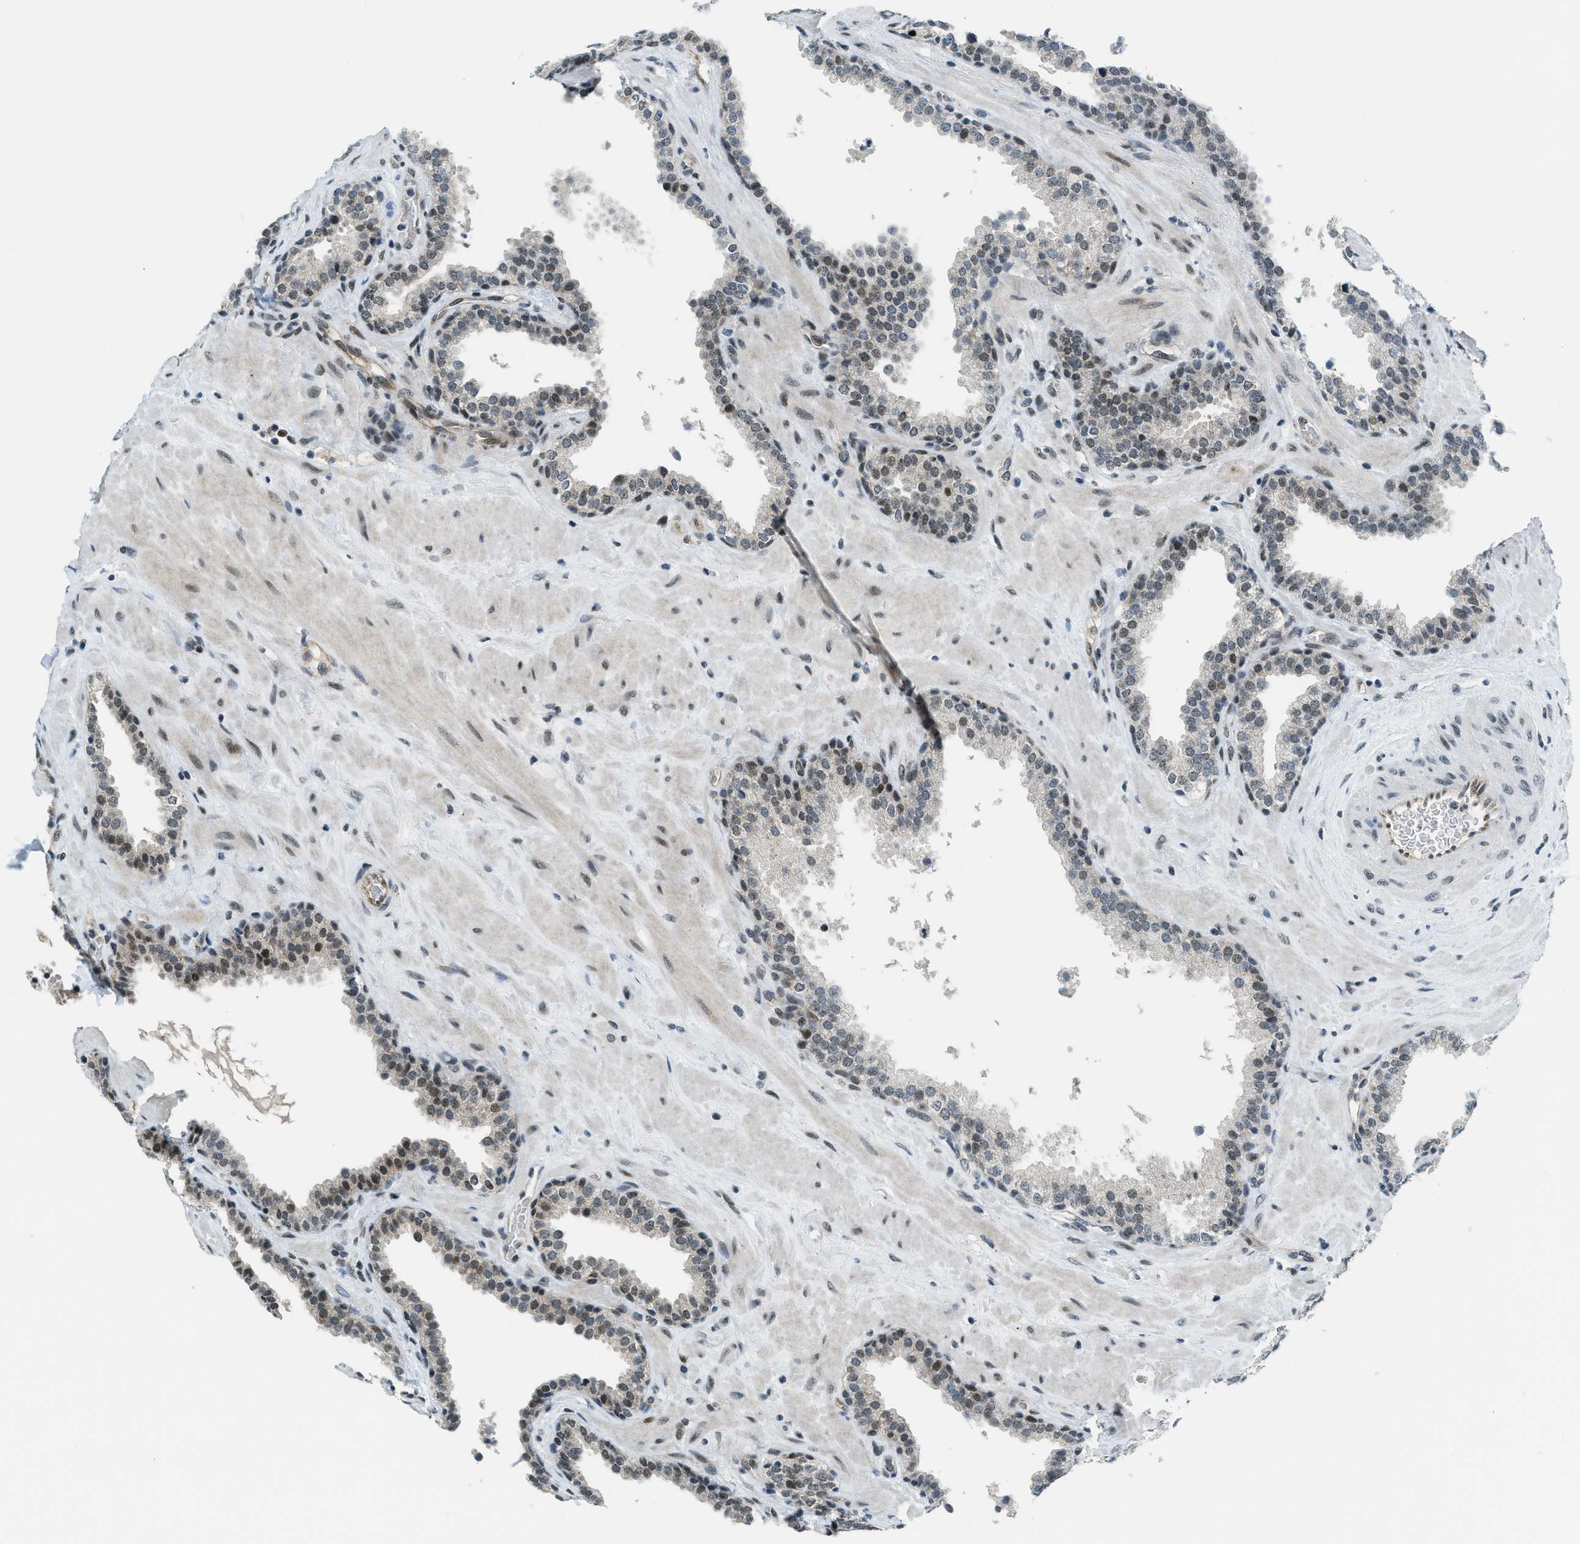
{"staining": {"intensity": "moderate", "quantity": "<25%", "location": "nuclear"}, "tissue": "prostate", "cell_type": "Glandular cells", "image_type": "normal", "snomed": [{"axis": "morphology", "description": "Normal tissue, NOS"}, {"axis": "topography", "description": "Prostate"}], "caption": "Human prostate stained with a brown dye reveals moderate nuclear positive positivity in about <25% of glandular cells.", "gene": "KLF6", "patient": {"sex": "male", "age": 51}}